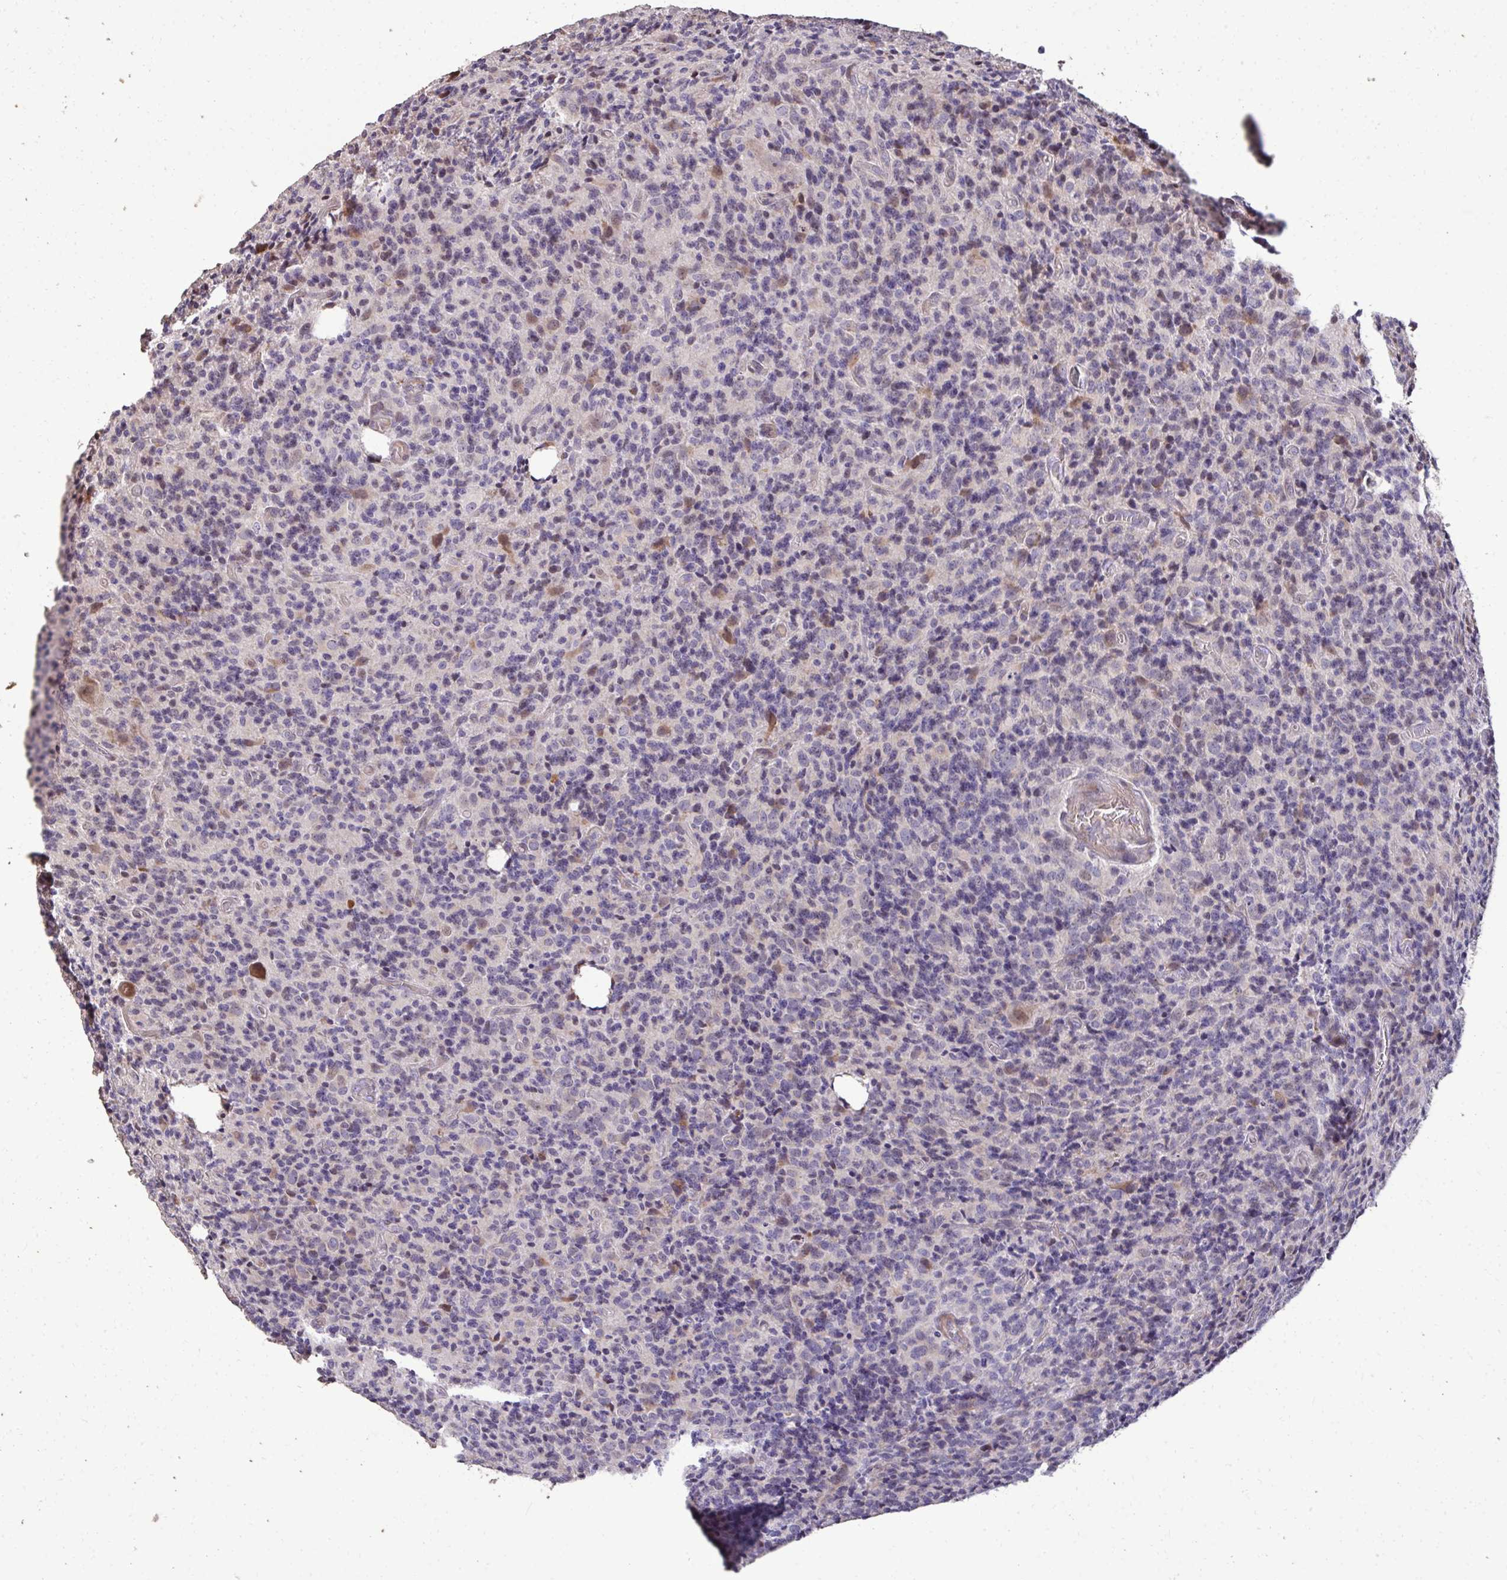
{"staining": {"intensity": "negative", "quantity": "none", "location": "none"}, "tissue": "glioma", "cell_type": "Tumor cells", "image_type": "cancer", "snomed": [{"axis": "morphology", "description": "Glioma, malignant, High grade"}, {"axis": "topography", "description": "Brain"}], "caption": "Tumor cells show no significant protein positivity in glioma.", "gene": "FIBCD1", "patient": {"sex": "male", "age": 76}}